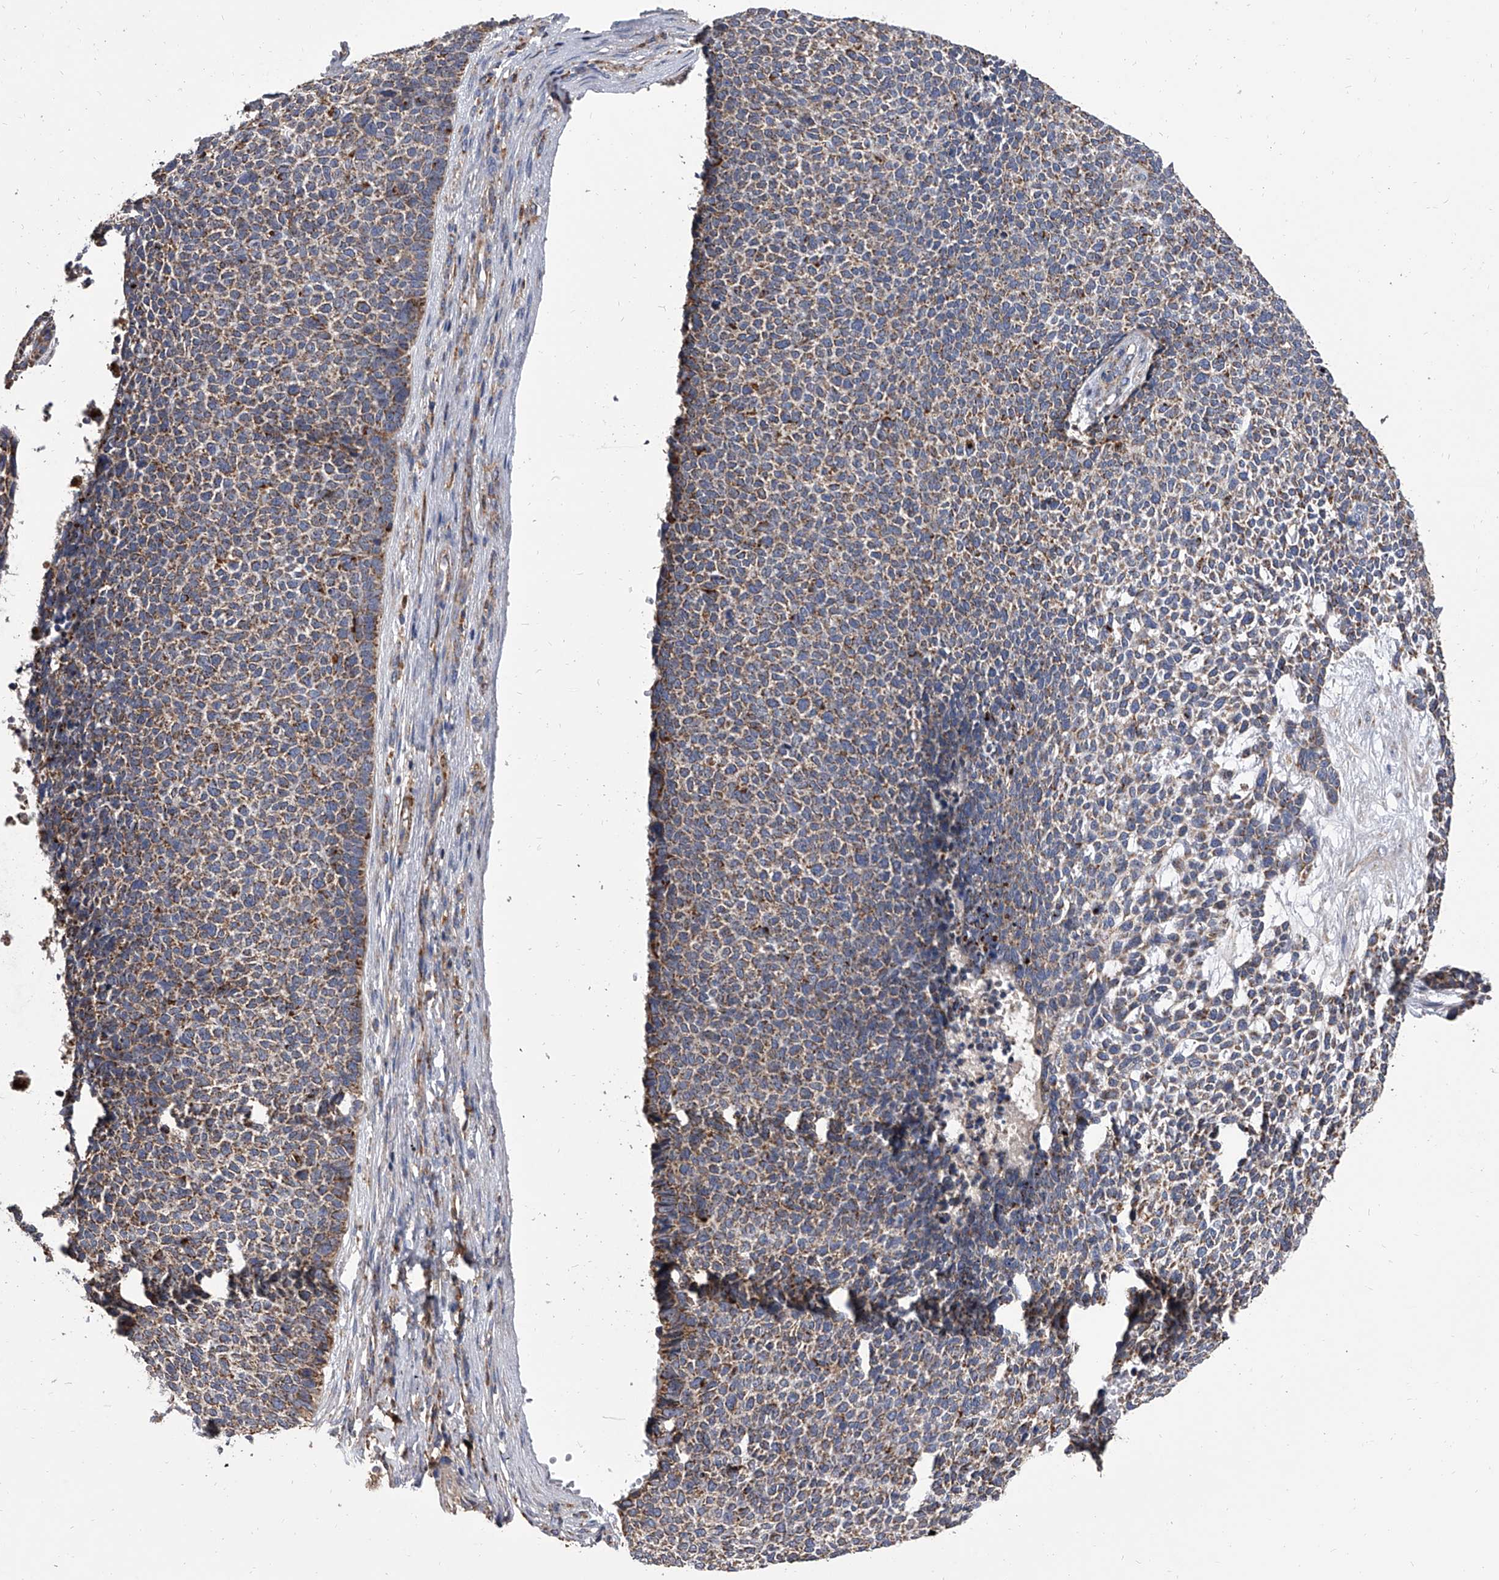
{"staining": {"intensity": "moderate", "quantity": "25%-75%", "location": "cytoplasmic/membranous"}, "tissue": "skin cancer", "cell_type": "Tumor cells", "image_type": "cancer", "snomed": [{"axis": "morphology", "description": "Basal cell carcinoma"}, {"axis": "topography", "description": "Skin"}], "caption": "A high-resolution photomicrograph shows IHC staining of skin cancer, which displays moderate cytoplasmic/membranous positivity in about 25%-75% of tumor cells. (Stains: DAB (3,3'-diaminobenzidine) in brown, nuclei in blue, Microscopy: brightfield microscopy at high magnification).", "gene": "MRPL28", "patient": {"sex": "female", "age": 84}}